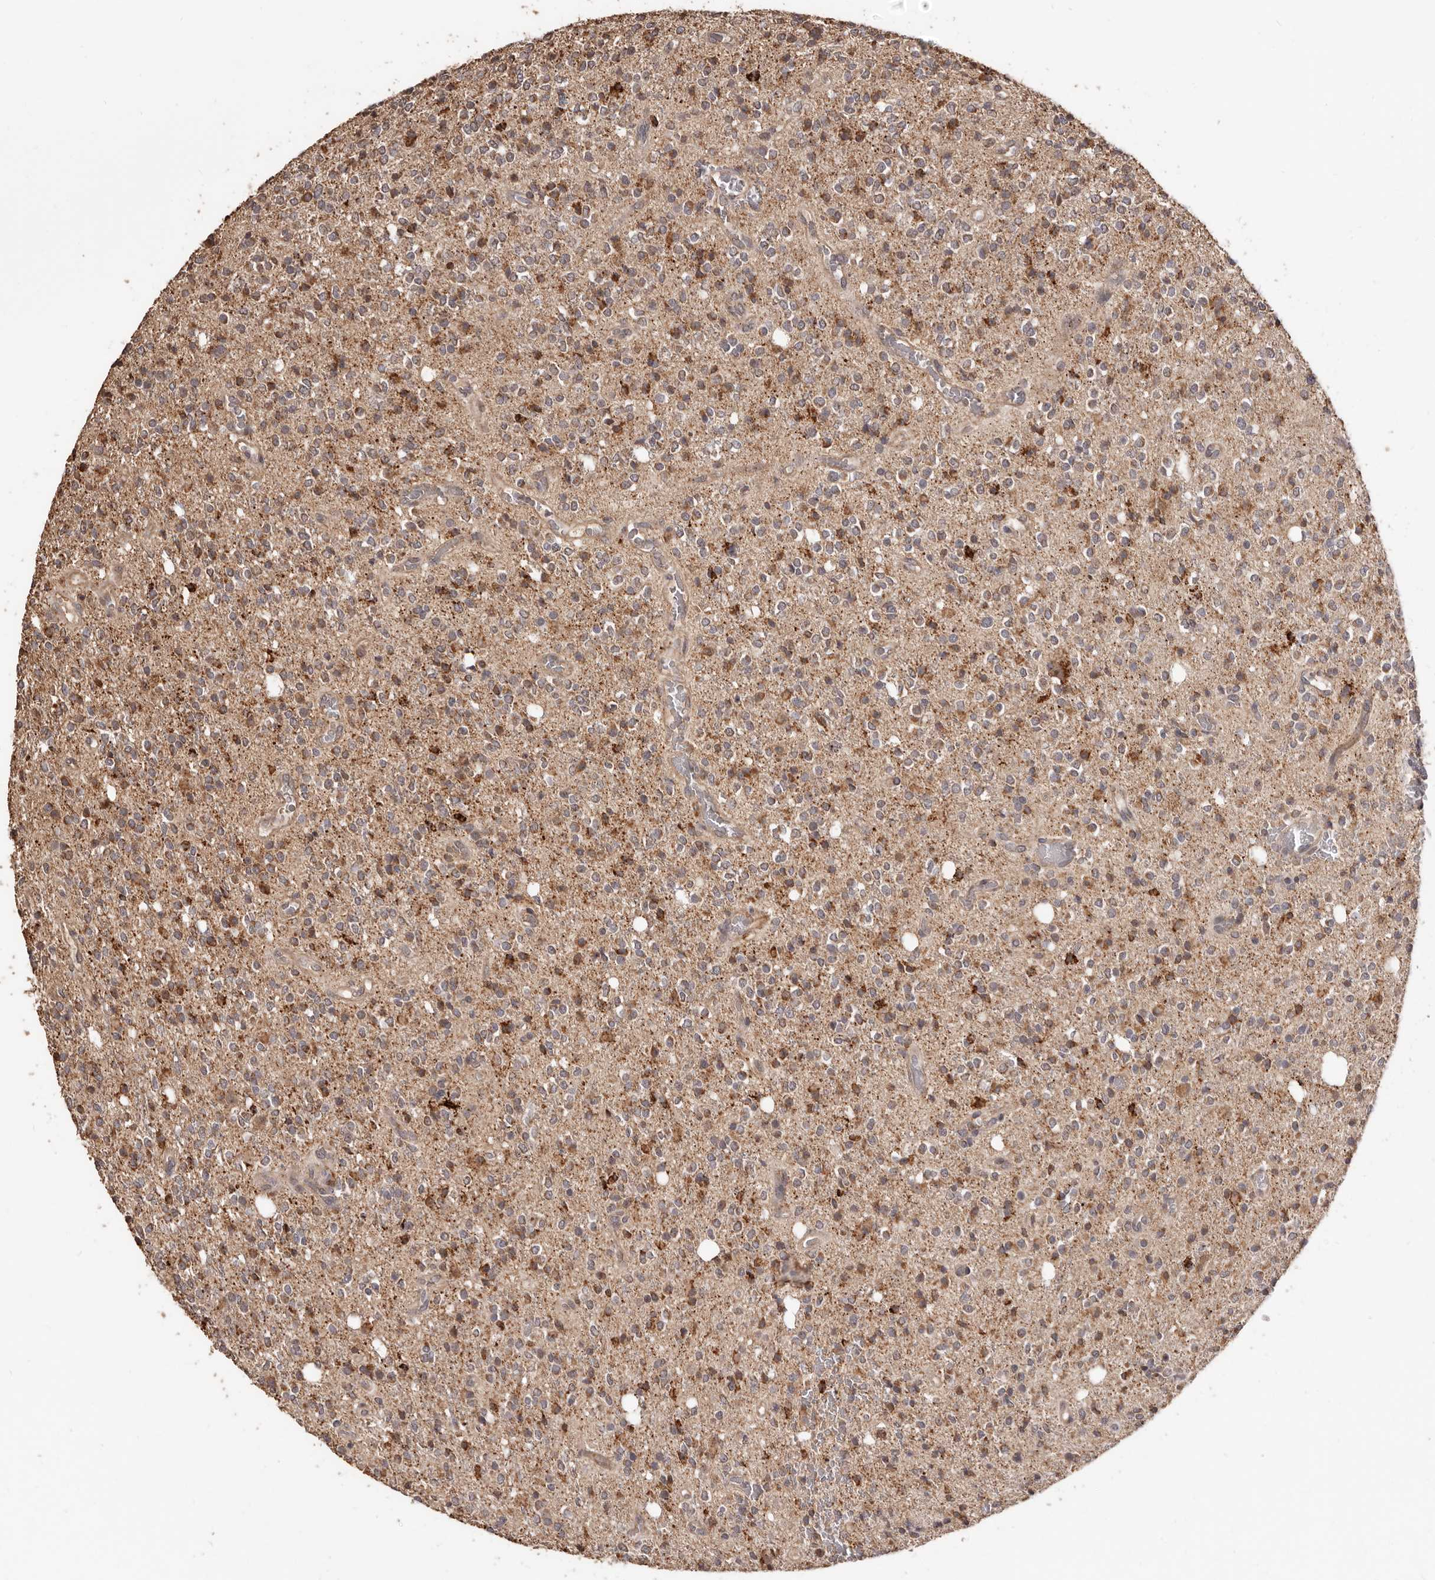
{"staining": {"intensity": "moderate", "quantity": ">75%", "location": "cytoplasmic/membranous"}, "tissue": "glioma", "cell_type": "Tumor cells", "image_type": "cancer", "snomed": [{"axis": "morphology", "description": "Glioma, malignant, High grade"}, {"axis": "topography", "description": "Brain"}], "caption": "Moderate cytoplasmic/membranous protein staining is appreciated in about >75% of tumor cells in malignant glioma (high-grade).", "gene": "AKAP7", "patient": {"sex": "male", "age": 34}}